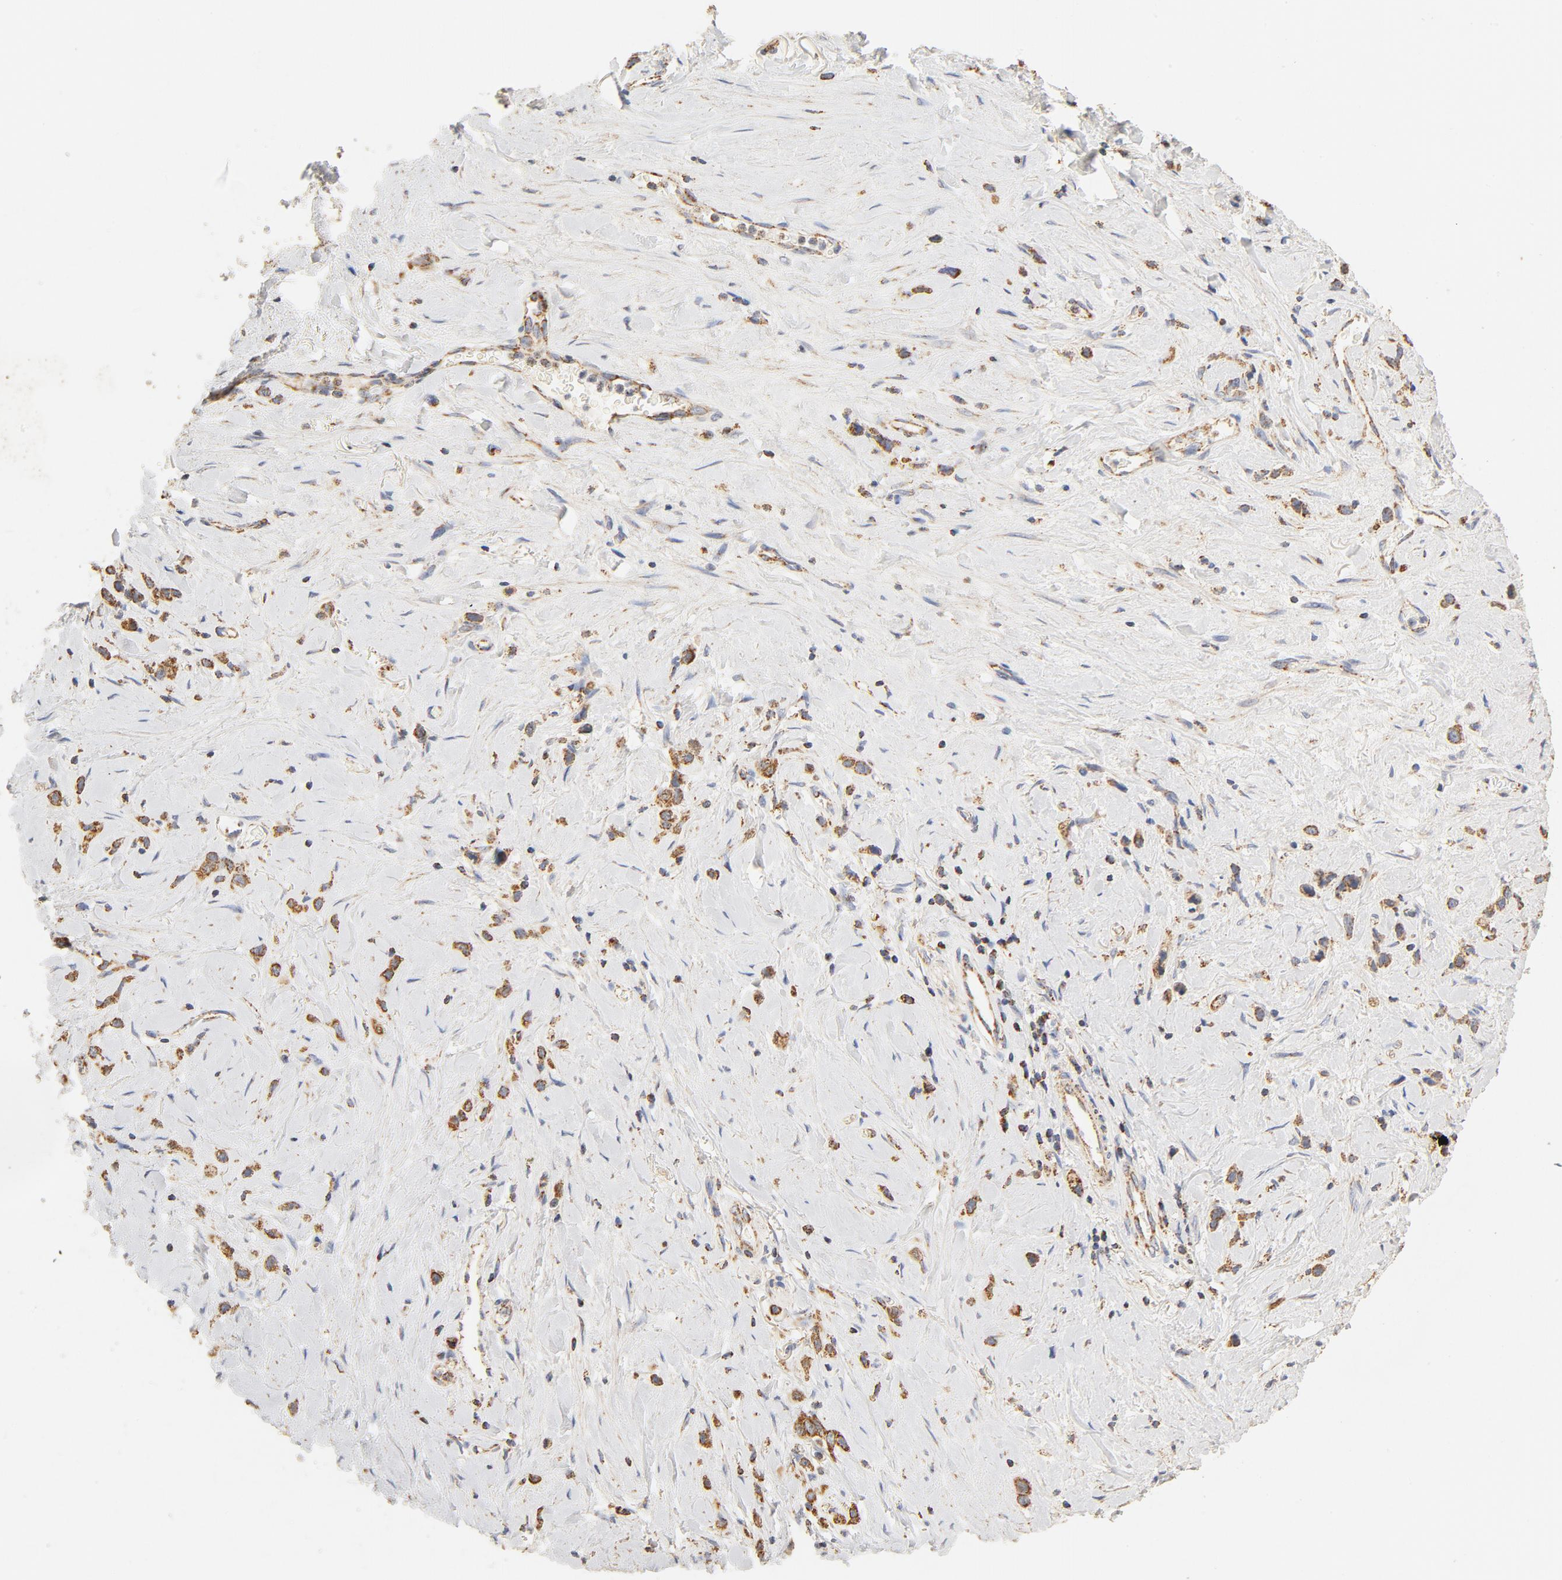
{"staining": {"intensity": "moderate", "quantity": ">75%", "location": "cytoplasmic/membranous"}, "tissue": "stomach cancer", "cell_type": "Tumor cells", "image_type": "cancer", "snomed": [{"axis": "morphology", "description": "Normal tissue, NOS"}, {"axis": "morphology", "description": "Adenocarcinoma, NOS"}, {"axis": "morphology", "description": "Adenocarcinoma, High grade"}, {"axis": "topography", "description": "Stomach, upper"}, {"axis": "topography", "description": "Stomach"}], "caption": "Tumor cells demonstrate medium levels of moderate cytoplasmic/membranous staining in about >75% of cells in human stomach adenocarcinoma.", "gene": "COX4I1", "patient": {"sex": "female", "age": 65}}